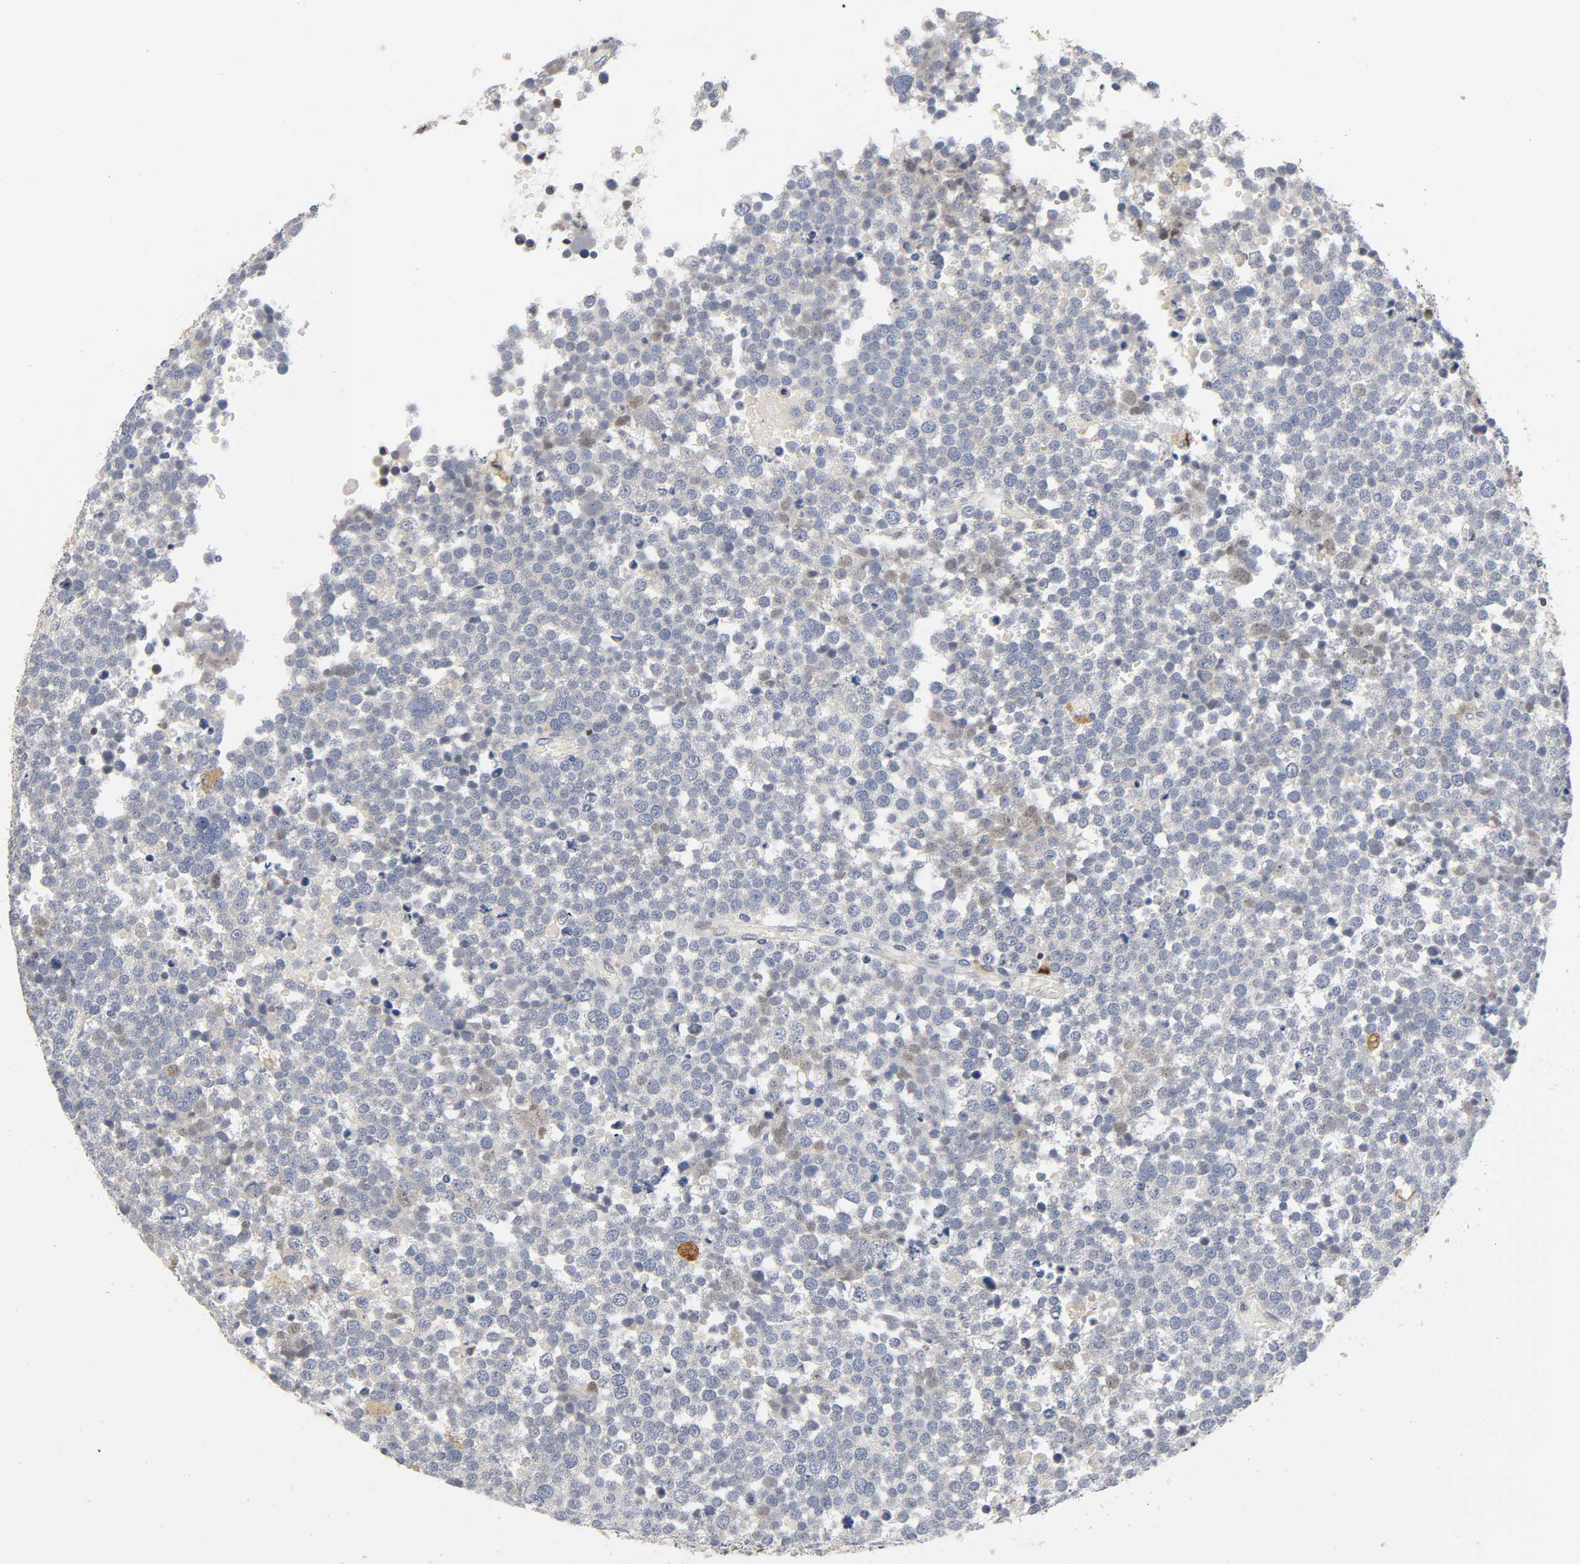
{"staining": {"intensity": "negative", "quantity": "none", "location": "none"}, "tissue": "testis cancer", "cell_type": "Tumor cells", "image_type": "cancer", "snomed": [{"axis": "morphology", "description": "Seminoma, NOS"}, {"axis": "topography", "description": "Testis"}], "caption": "DAB (3,3'-diaminobenzidine) immunohistochemical staining of human testis seminoma shows no significant staining in tumor cells.", "gene": "KAT2B", "patient": {"sex": "male", "age": 71}}